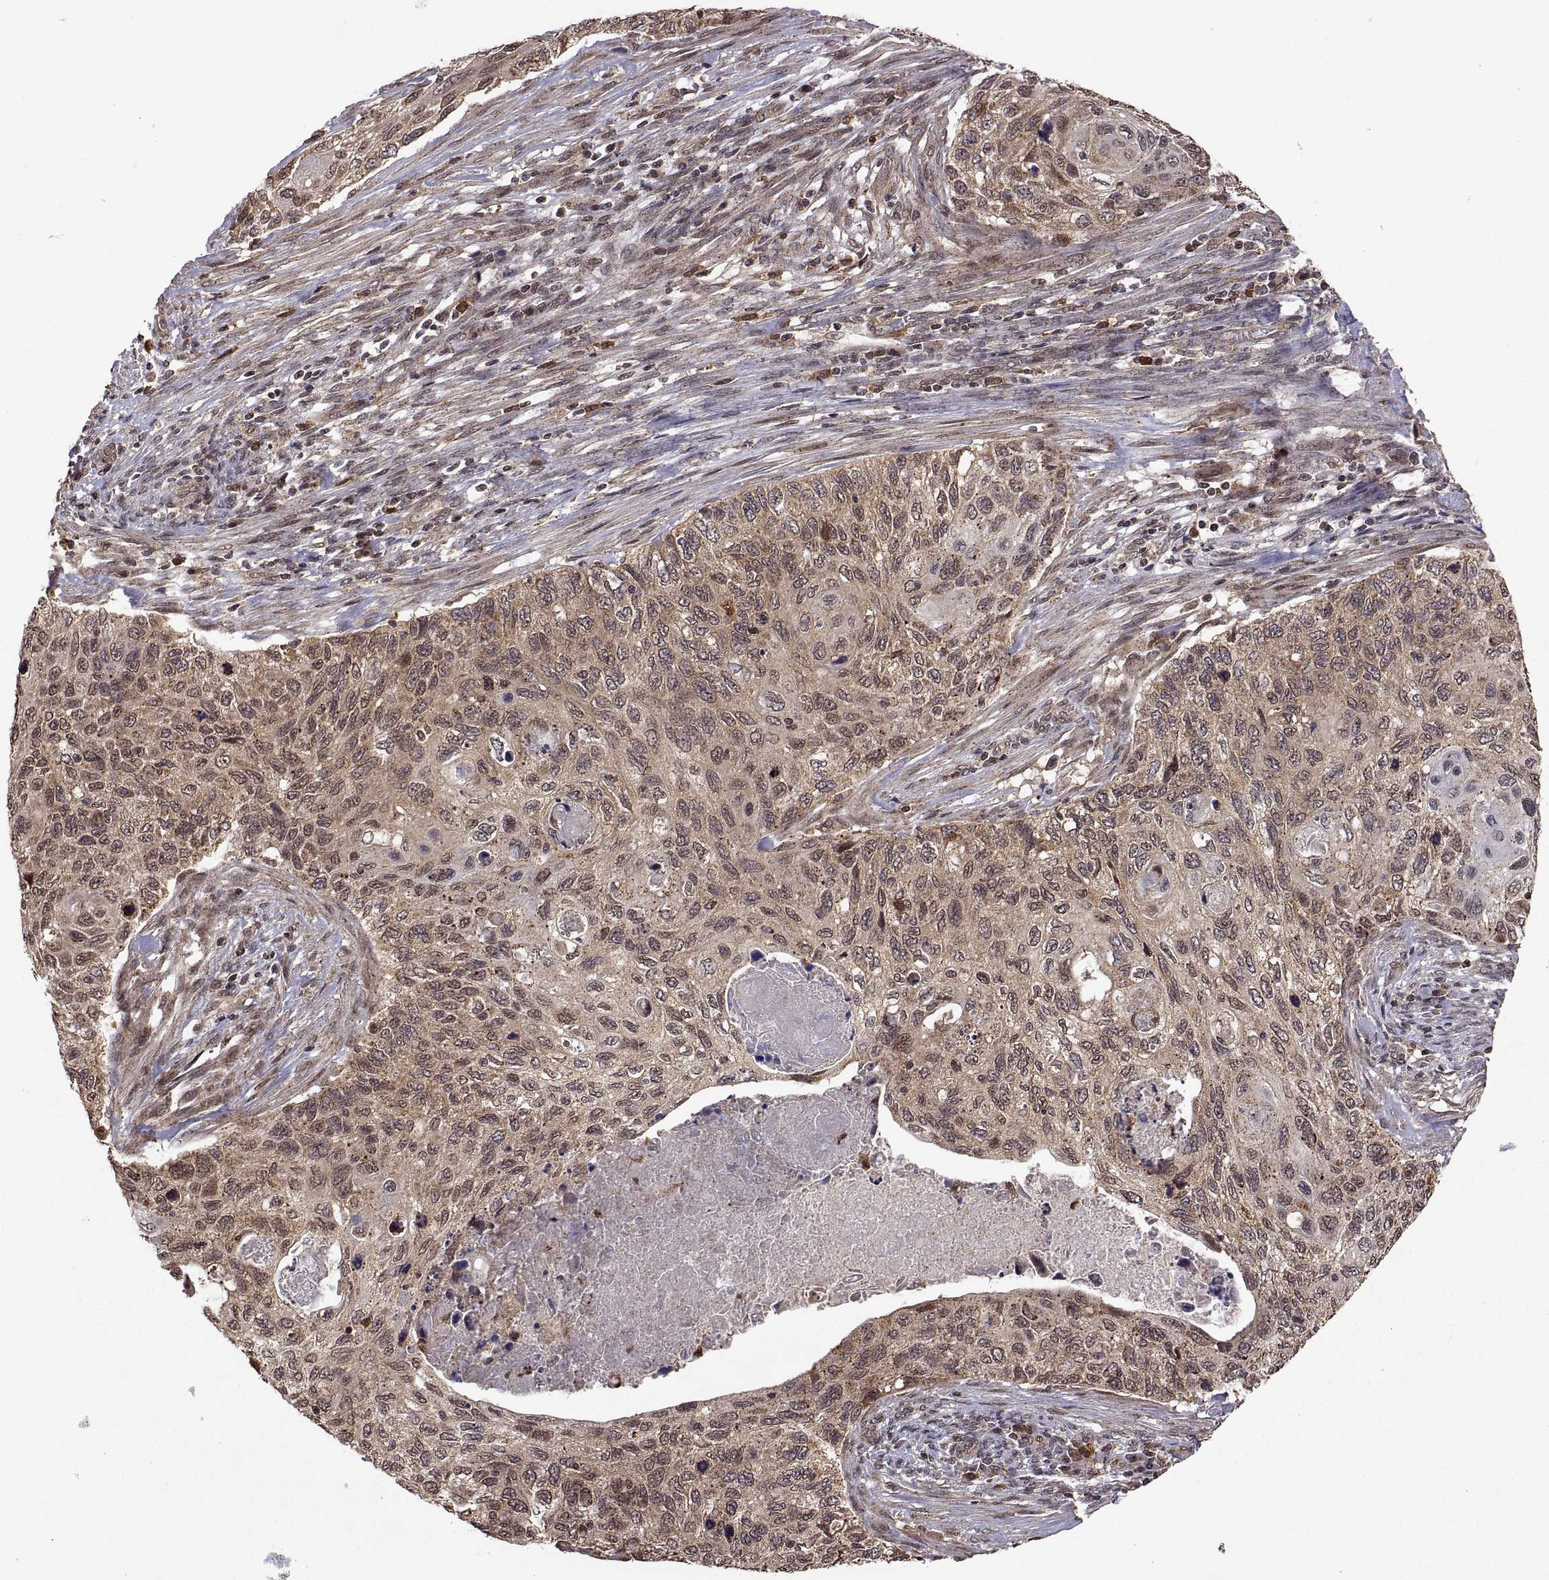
{"staining": {"intensity": "weak", "quantity": ">75%", "location": "cytoplasmic/membranous"}, "tissue": "cervical cancer", "cell_type": "Tumor cells", "image_type": "cancer", "snomed": [{"axis": "morphology", "description": "Squamous cell carcinoma, NOS"}, {"axis": "topography", "description": "Cervix"}], "caption": "Tumor cells demonstrate weak cytoplasmic/membranous staining in about >75% of cells in cervical squamous cell carcinoma.", "gene": "ZNRF2", "patient": {"sex": "female", "age": 70}}